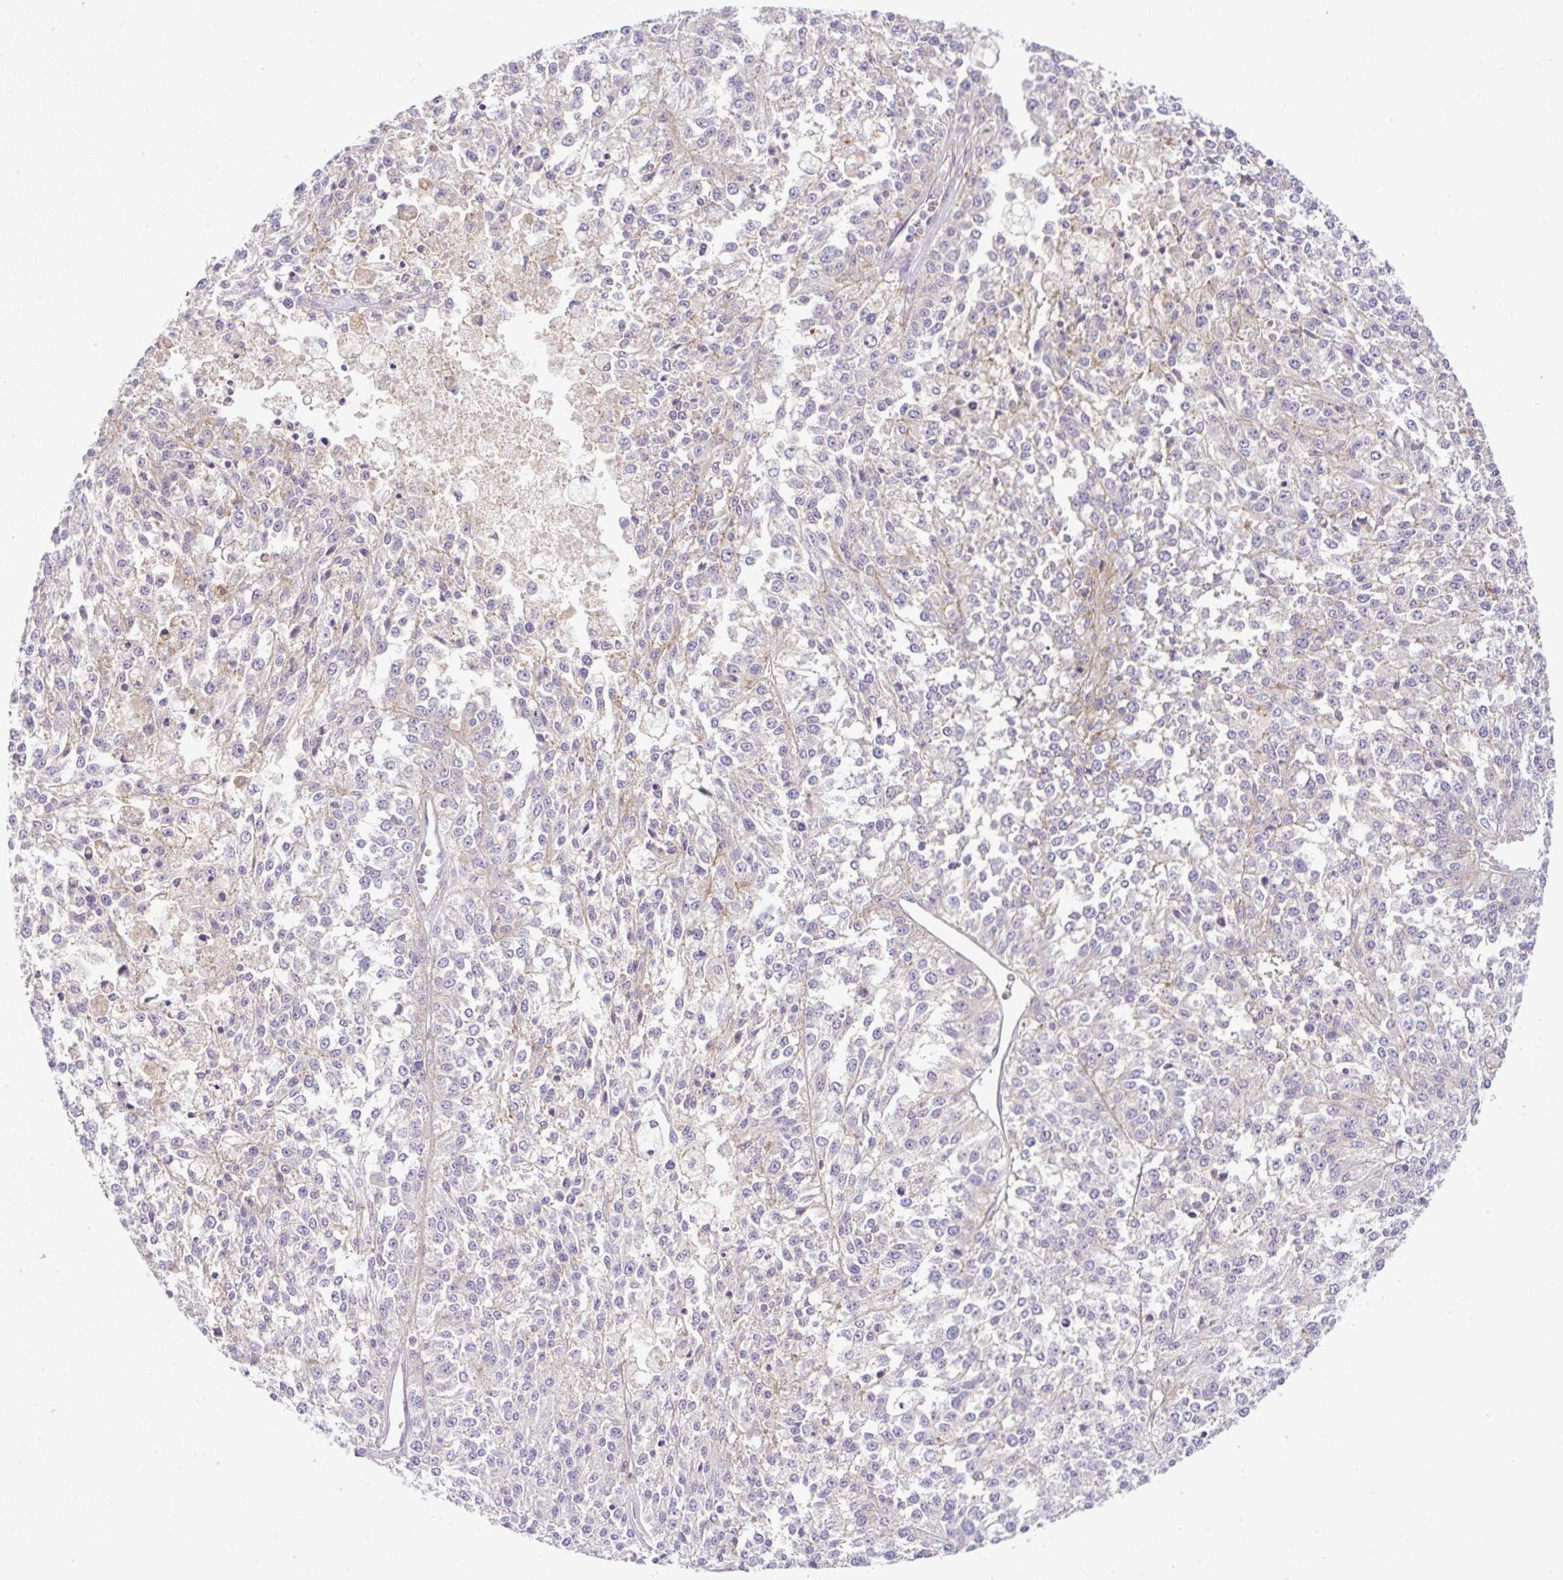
{"staining": {"intensity": "negative", "quantity": "none", "location": "none"}, "tissue": "melanoma", "cell_type": "Tumor cells", "image_type": "cancer", "snomed": [{"axis": "morphology", "description": "Malignant melanoma, NOS"}, {"axis": "topography", "description": "Skin"}], "caption": "A micrograph of human malignant melanoma is negative for staining in tumor cells. (Brightfield microscopy of DAB immunohistochemistry (IHC) at high magnification).", "gene": "NPTN", "patient": {"sex": "female", "age": 64}}